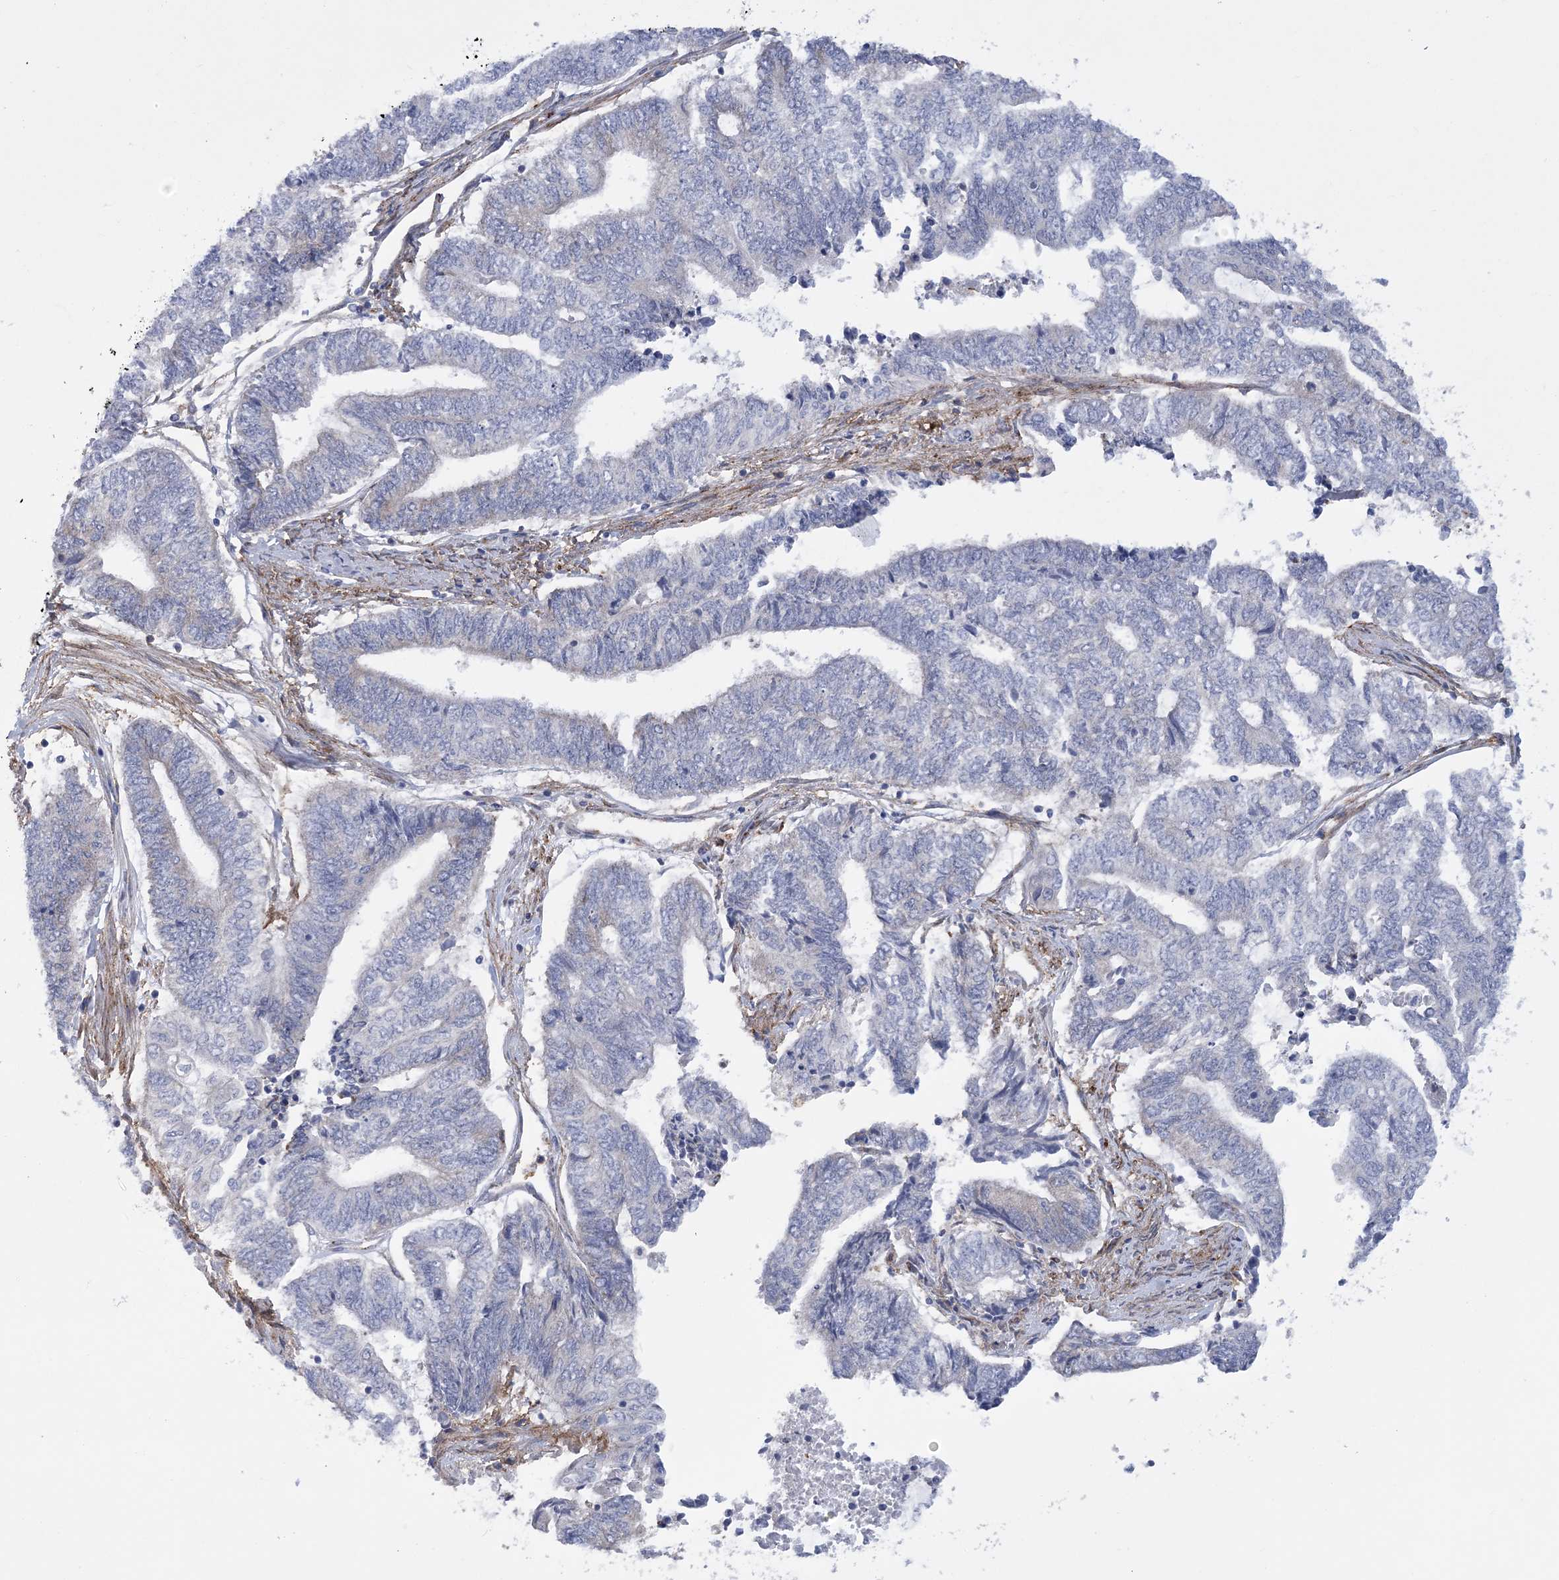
{"staining": {"intensity": "negative", "quantity": "none", "location": "none"}, "tissue": "endometrial cancer", "cell_type": "Tumor cells", "image_type": "cancer", "snomed": [{"axis": "morphology", "description": "Adenocarcinoma, NOS"}, {"axis": "topography", "description": "Uterus"}, {"axis": "topography", "description": "Endometrium"}], "caption": "Immunohistochemistry micrograph of human endometrial cancer stained for a protein (brown), which reveals no expression in tumor cells.", "gene": "ARSJ", "patient": {"sex": "female", "age": 70}}